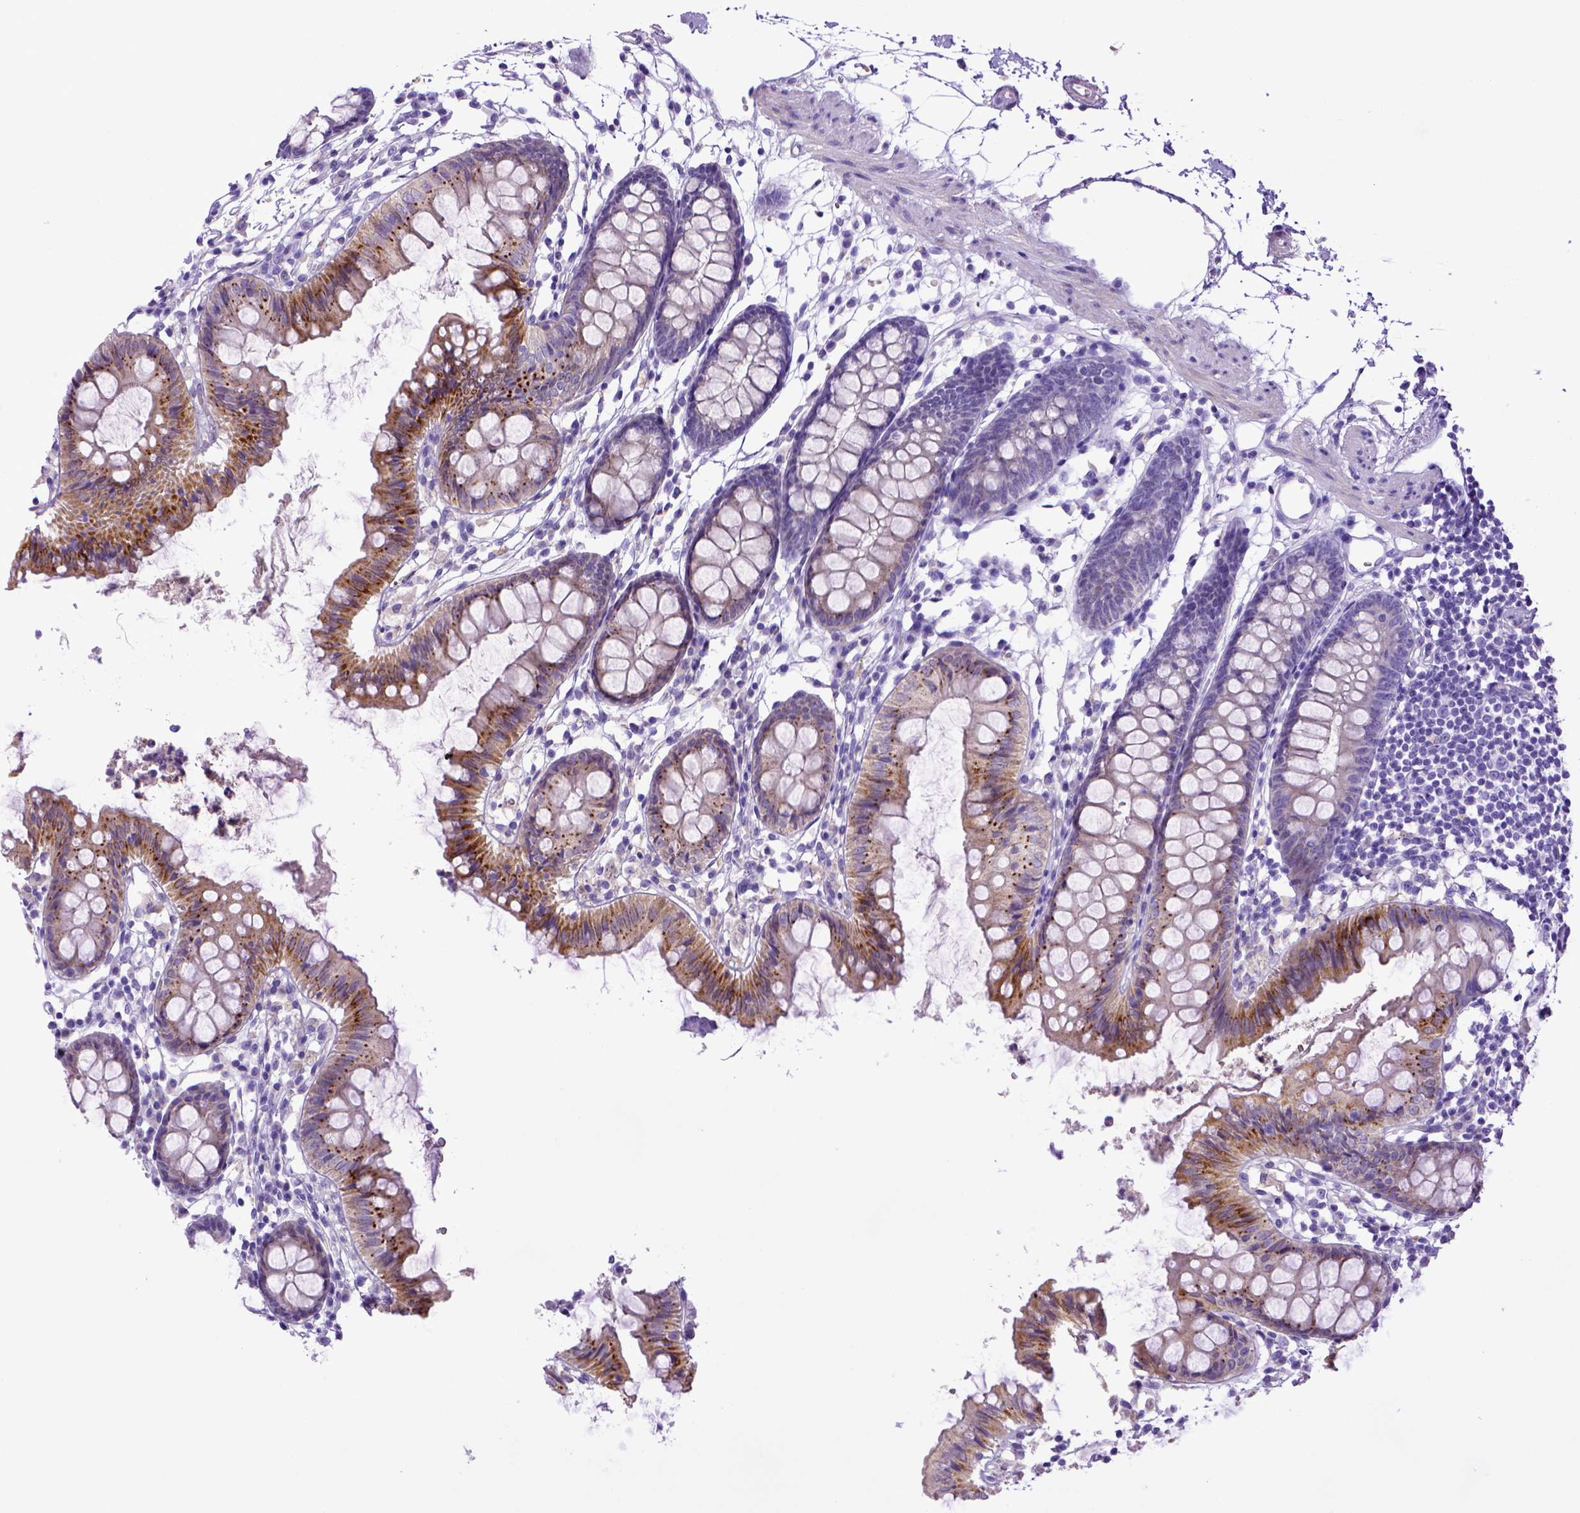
{"staining": {"intensity": "negative", "quantity": "none", "location": "none"}, "tissue": "colon", "cell_type": "Endothelial cells", "image_type": "normal", "snomed": [{"axis": "morphology", "description": "Normal tissue, NOS"}, {"axis": "topography", "description": "Colon"}], "caption": "Endothelial cells are negative for brown protein staining in normal colon. (Immunohistochemistry (ihc), brightfield microscopy, high magnification).", "gene": "BAAT", "patient": {"sex": "female", "age": 84}}